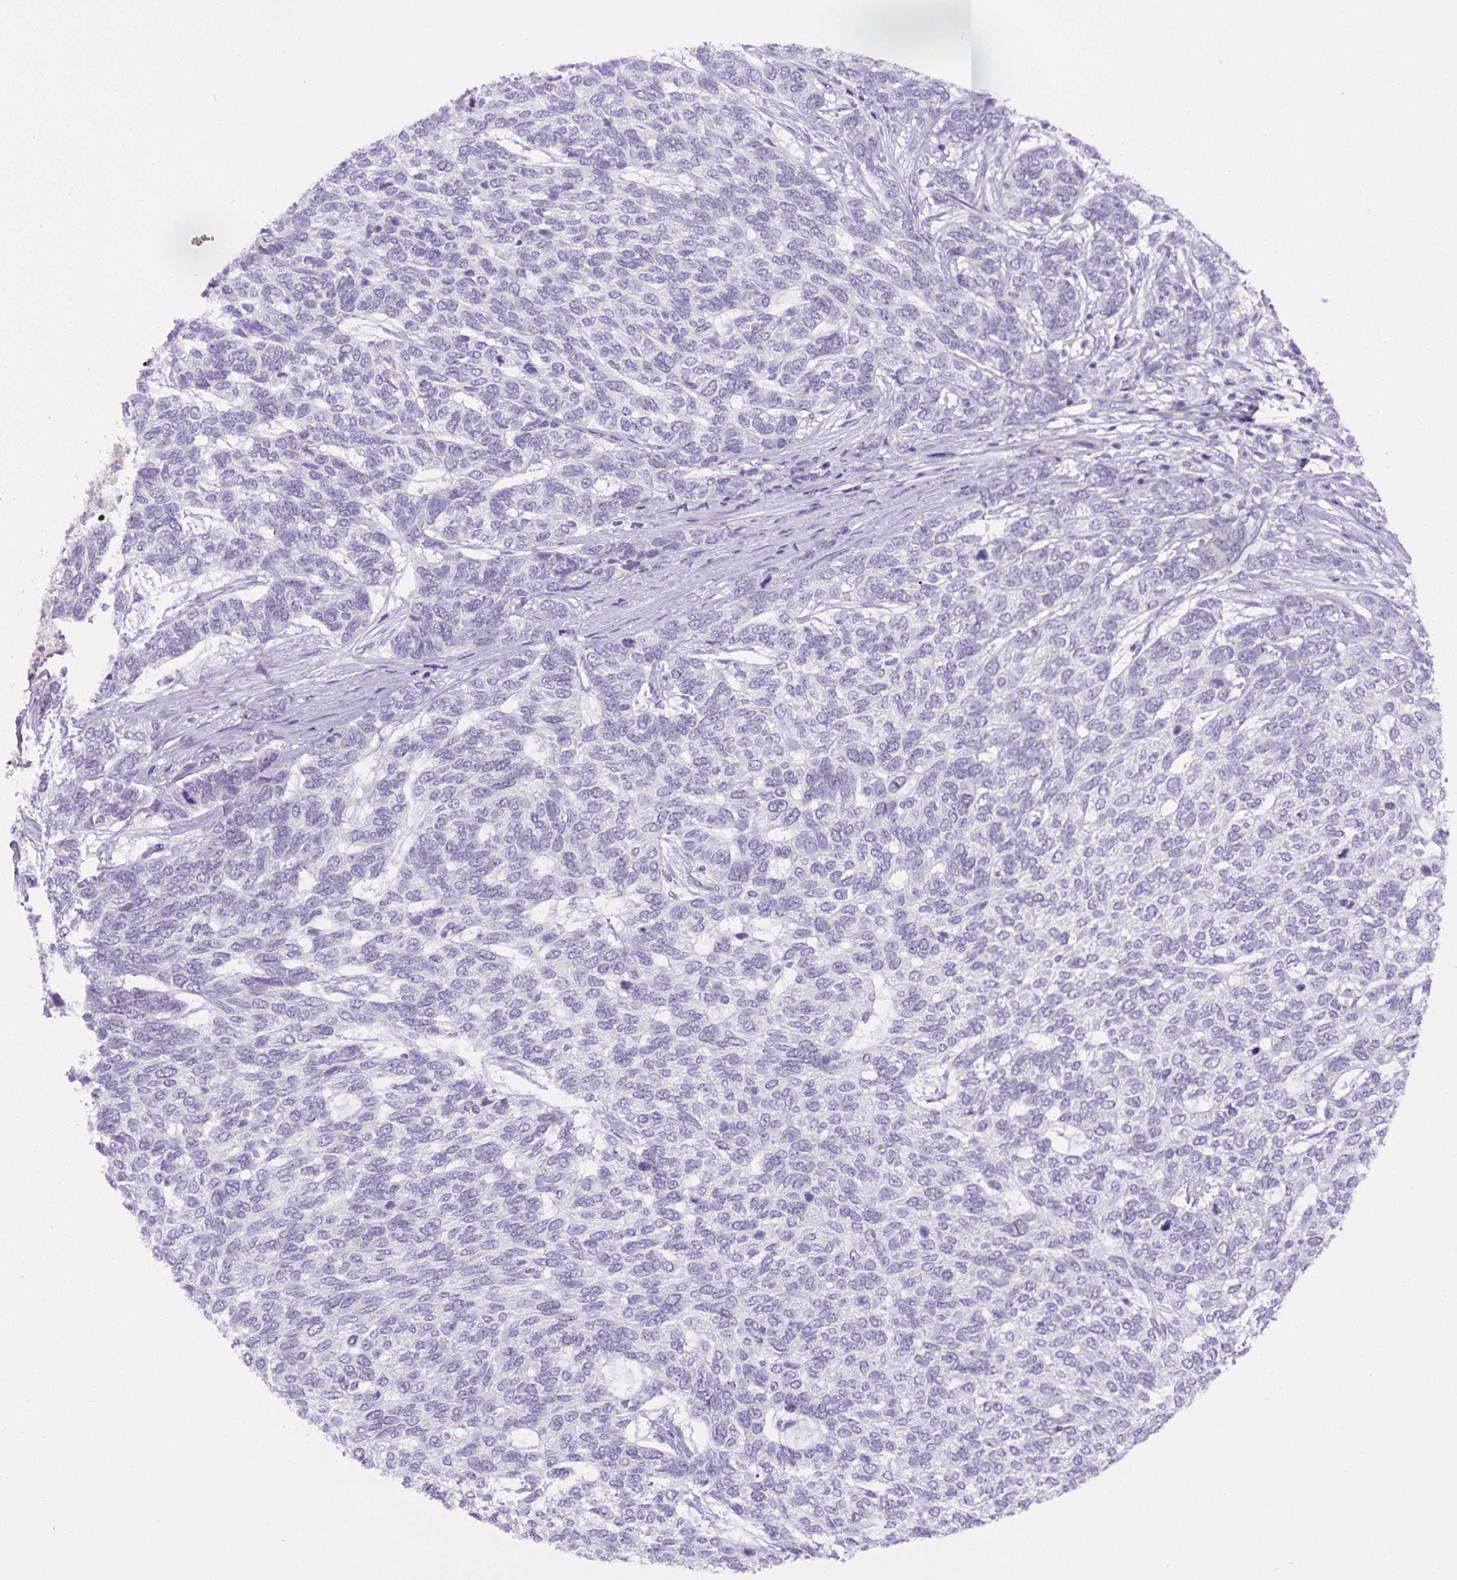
{"staining": {"intensity": "negative", "quantity": "none", "location": "none"}, "tissue": "skin cancer", "cell_type": "Tumor cells", "image_type": "cancer", "snomed": [{"axis": "morphology", "description": "Basal cell carcinoma"}, {"axis": "topography", "description": "Skin"}], "caption": "The image reveals no staining of tumor cells in skin cancer.", "gene": "ADAMTS19", "patient": {"sex": "female", "age": 65}}